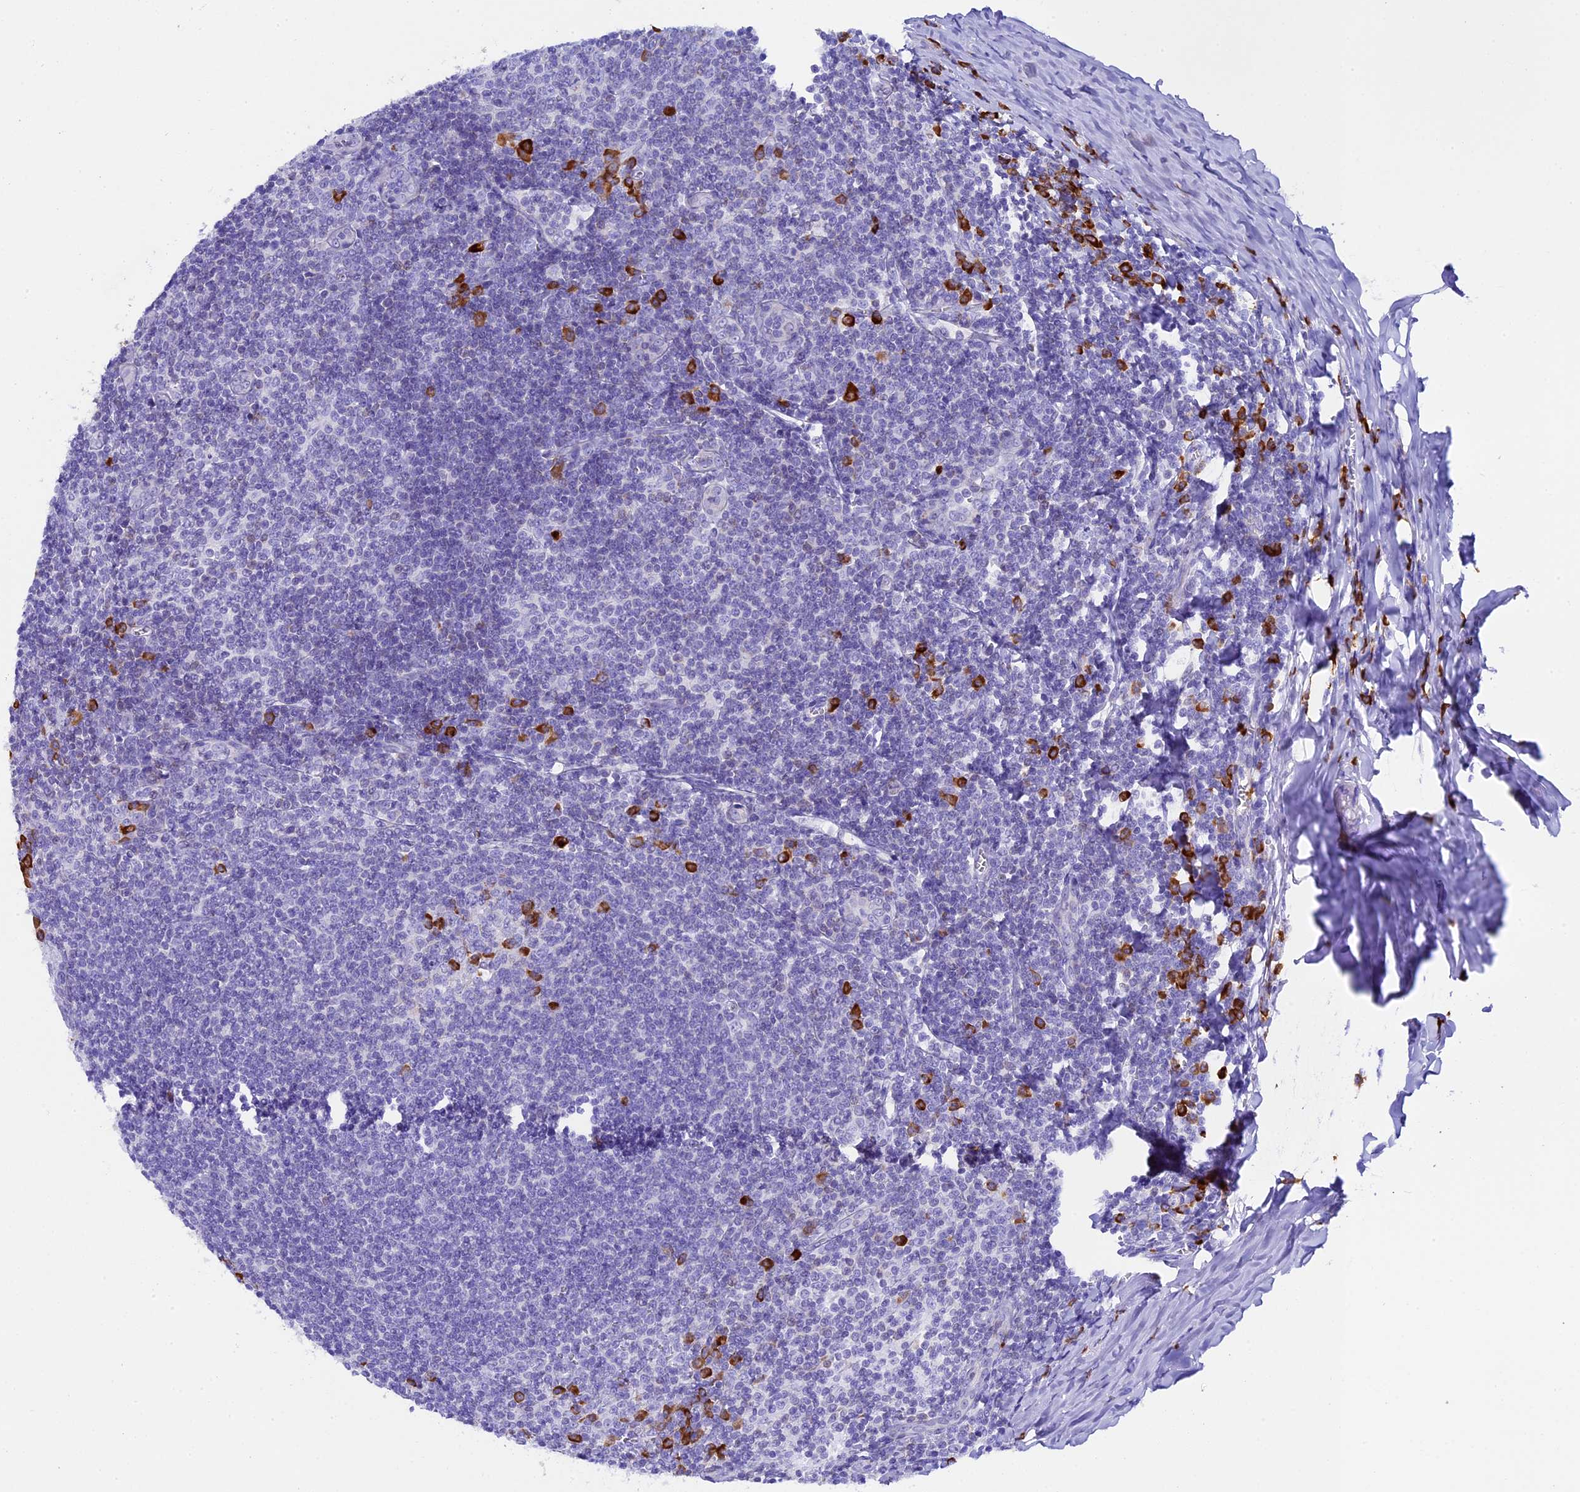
{"staining": {"intensity": "strong", "quantity": "<25%", "location": "cytoplasmic/membranous"}, "tissue": "tonsil", "cell_type": "Germinal center cells", "image_type": "normal", "snomed": [{"axis": "morphology", "description": "Normal tissue, NOS"}, {"axis": "topography", "description": "Tonsil"}], "caption": "A medium amount of strong cytoplasmic/membranous staining is identified in about <25% of germinal center cells in normal tonsil.", "gene": "FKBP11", "patient": {"sex": "male", "age": 27}}